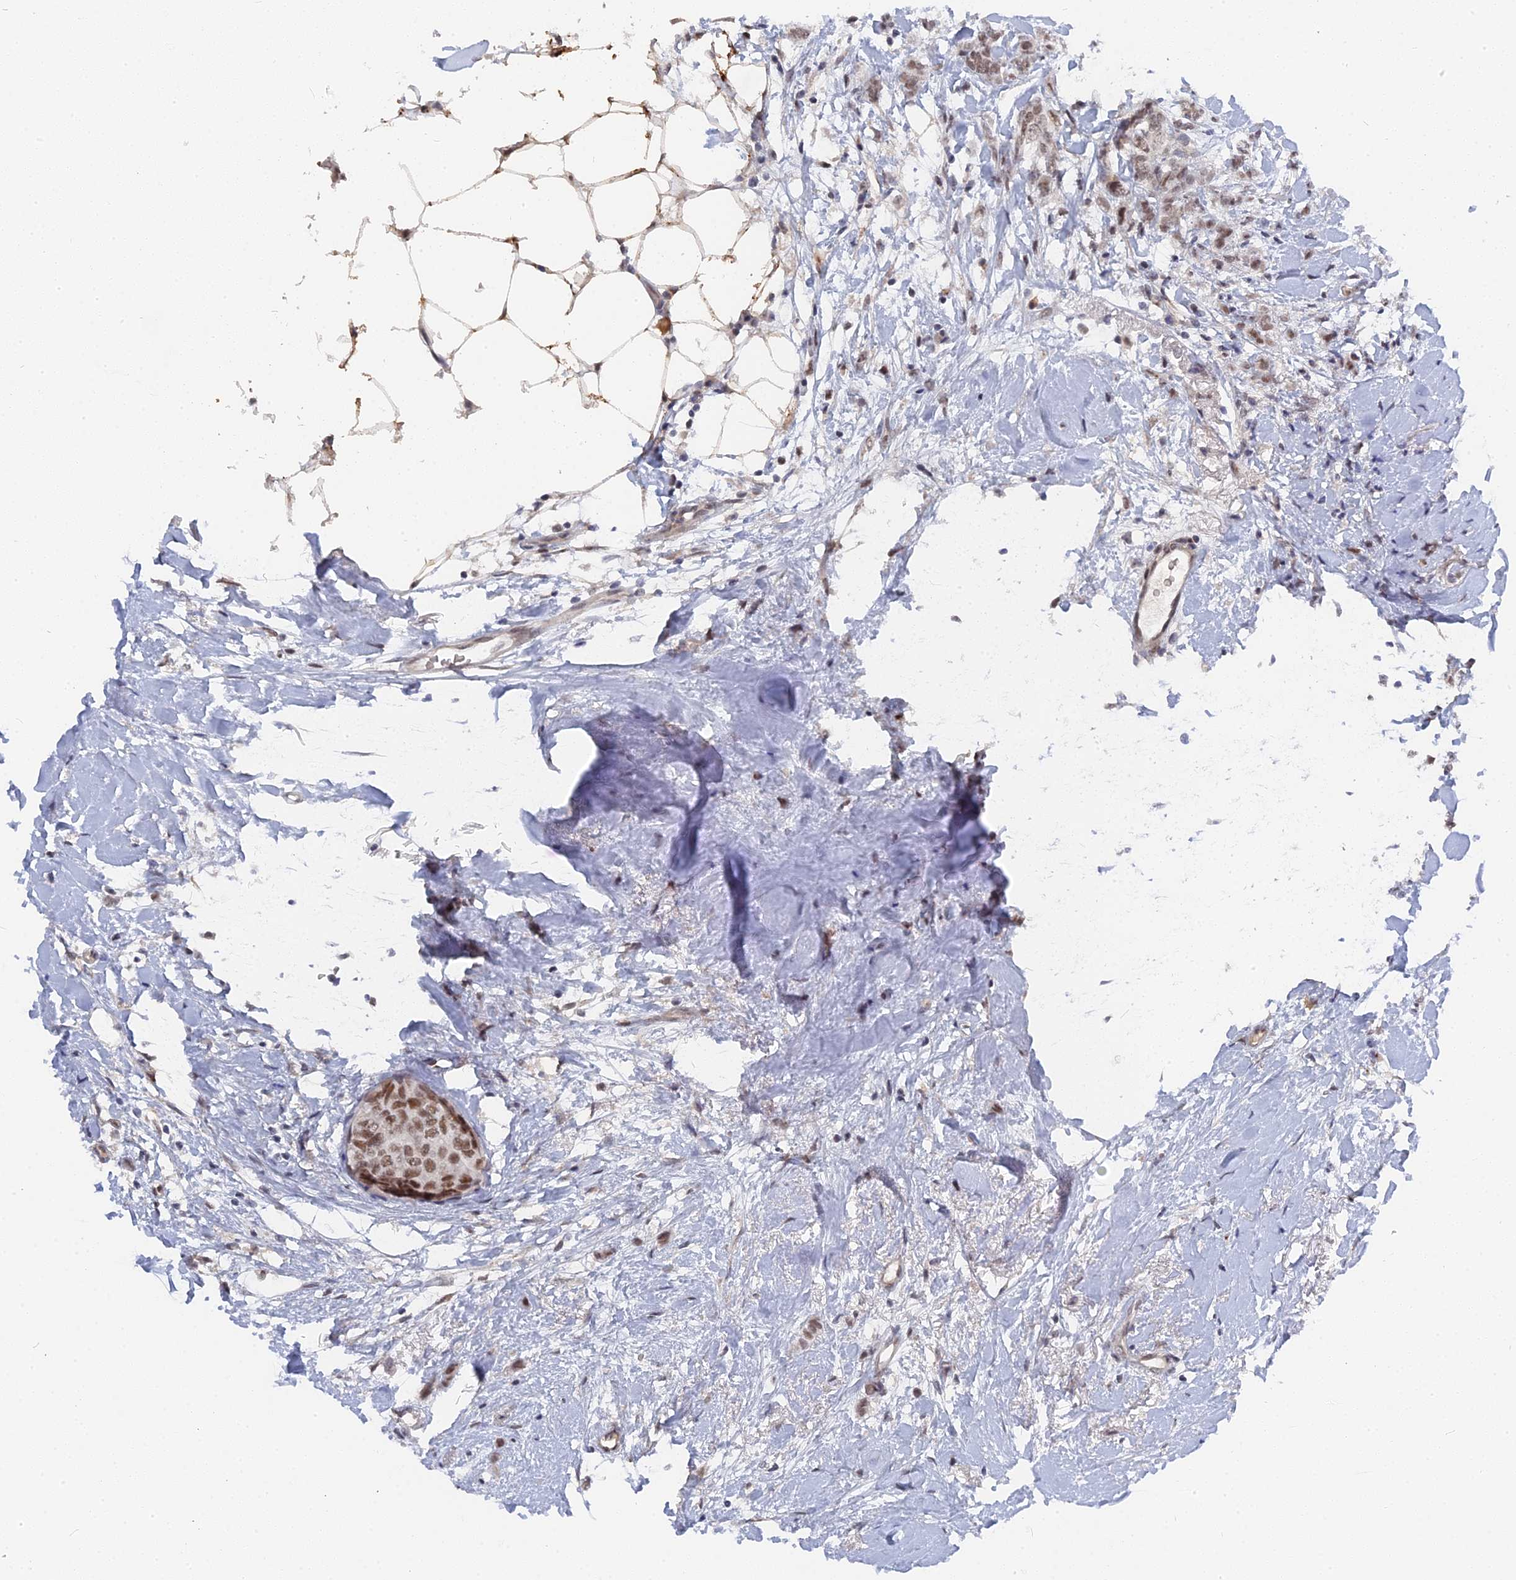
{"staining": {"intensity": "moderate", "quantity": ">75%", "location": "nuclear"}, "tissue": "breast cancer", "cell_type": "Tumor cells", "image_type": "cancer", "snomed": [{"axis": "morphology", "description": "Duct carcinoma"}, {"axis": "topography", "description": "Breast"}], "caption": "Breast cancer stained for a protein (brown) reveals moderate nuclear positive positivity in approximately >75% of tumor cells.", "gene": "CCDC85A", "patient": {"sex": "female", "age": 72}}